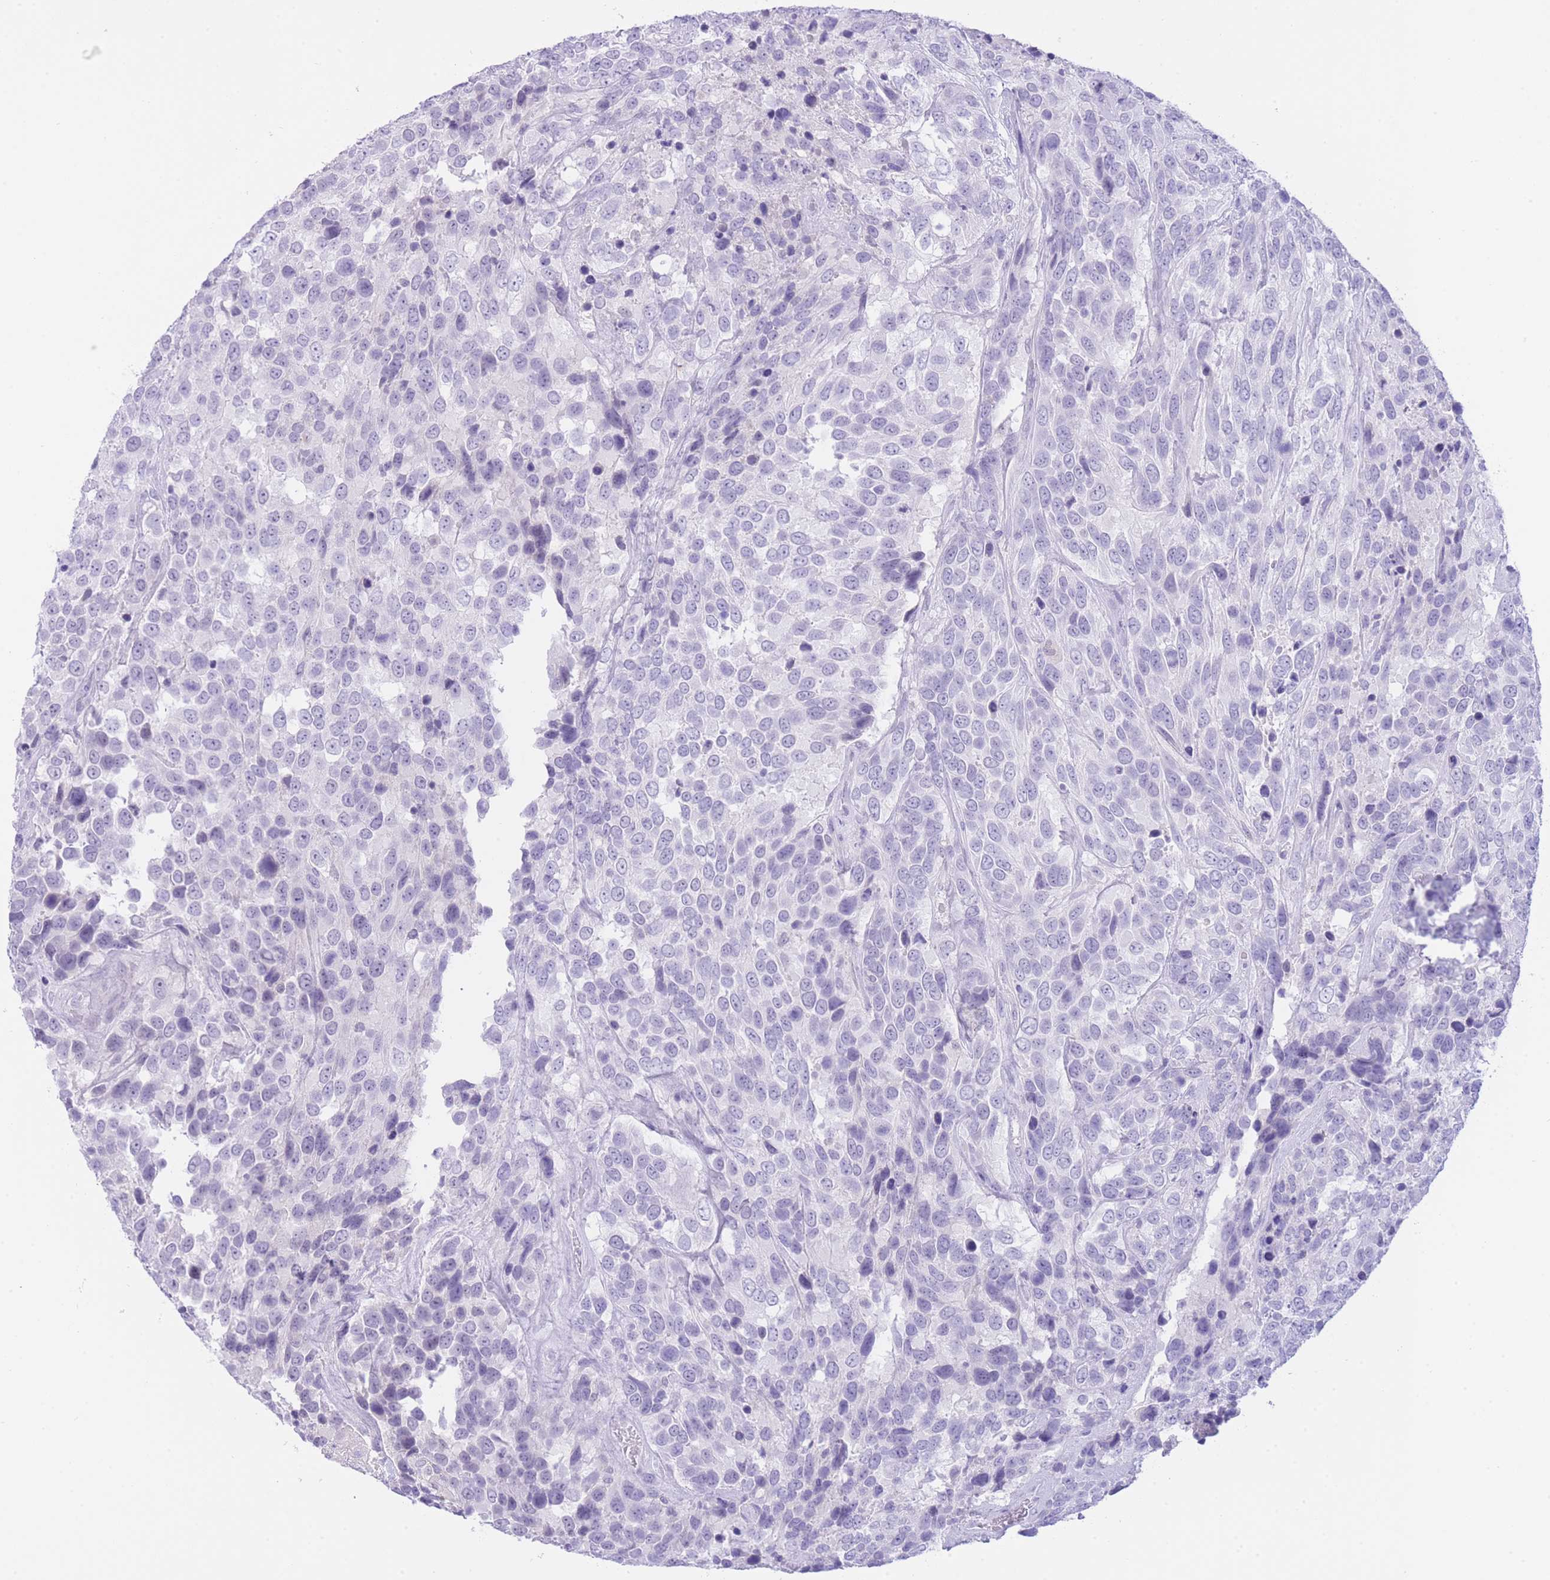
{"staining": {"intensity": "negative", "quantity": "none", "location": "none"}, "tissue": "urothelial cancer", "cell_type": "Tumor cells", "image_type": "cancer", "snomed": [{"axis": "morphology", "description": "Urothelial carcinoma, High grade"}, {"axis": "topography", "description": "Urinary bladder"}], "caption": "The photomicrograph displays no significant staining in tumor cells of urothelial carcinoma (high-grade). (Stains: DAB (3,3'-diaminobenzidine) immunohistochemistry (IHC) with hematoxylin counter stain, Microscopy: brightfield microscopy at high magnification).", "gene": "ZNF212", "patient": {"sex": "female", "age": 70}}